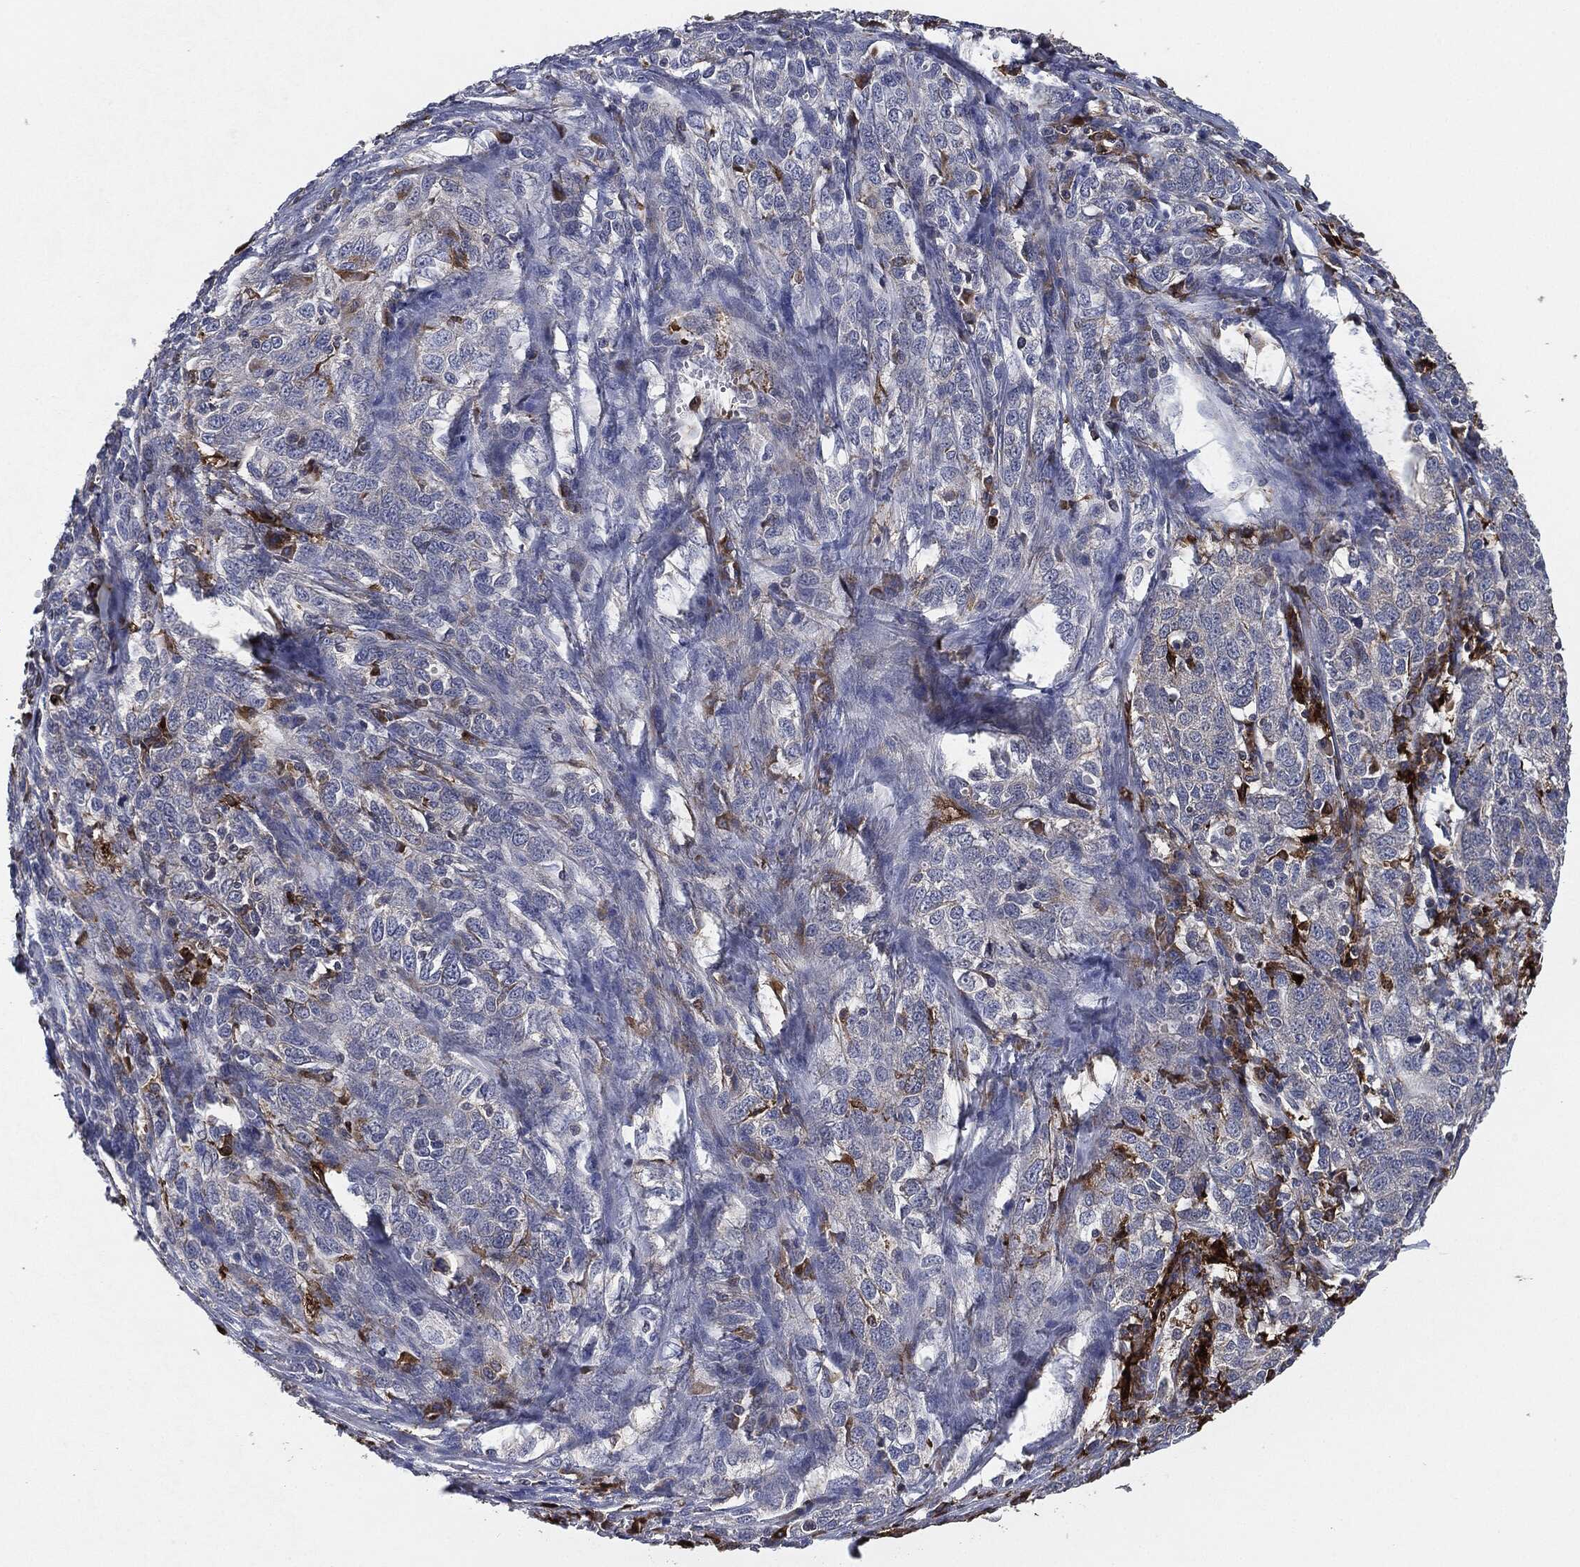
{"staining": {"intensity": "weak", "quantity": "25%-75%", "location": "cytoplasmic/membranous"}, "tissue": "ovarian cancer", "cell_type": "Tumor cells", "image_type": "cancer", "snomed": [{"axis": "morphology", "description": "Cystadenocarcinoma, serous, NOS"}, {"axis": "topography", "description": "Ovary"}], "caption": "Human serous cystadenocarcinoma (ovarian) stained with a protein marker exhibits weak staining in tumor cells.", "gene": "TMEM11", "patient": {"sex": "female", "age": 71}}